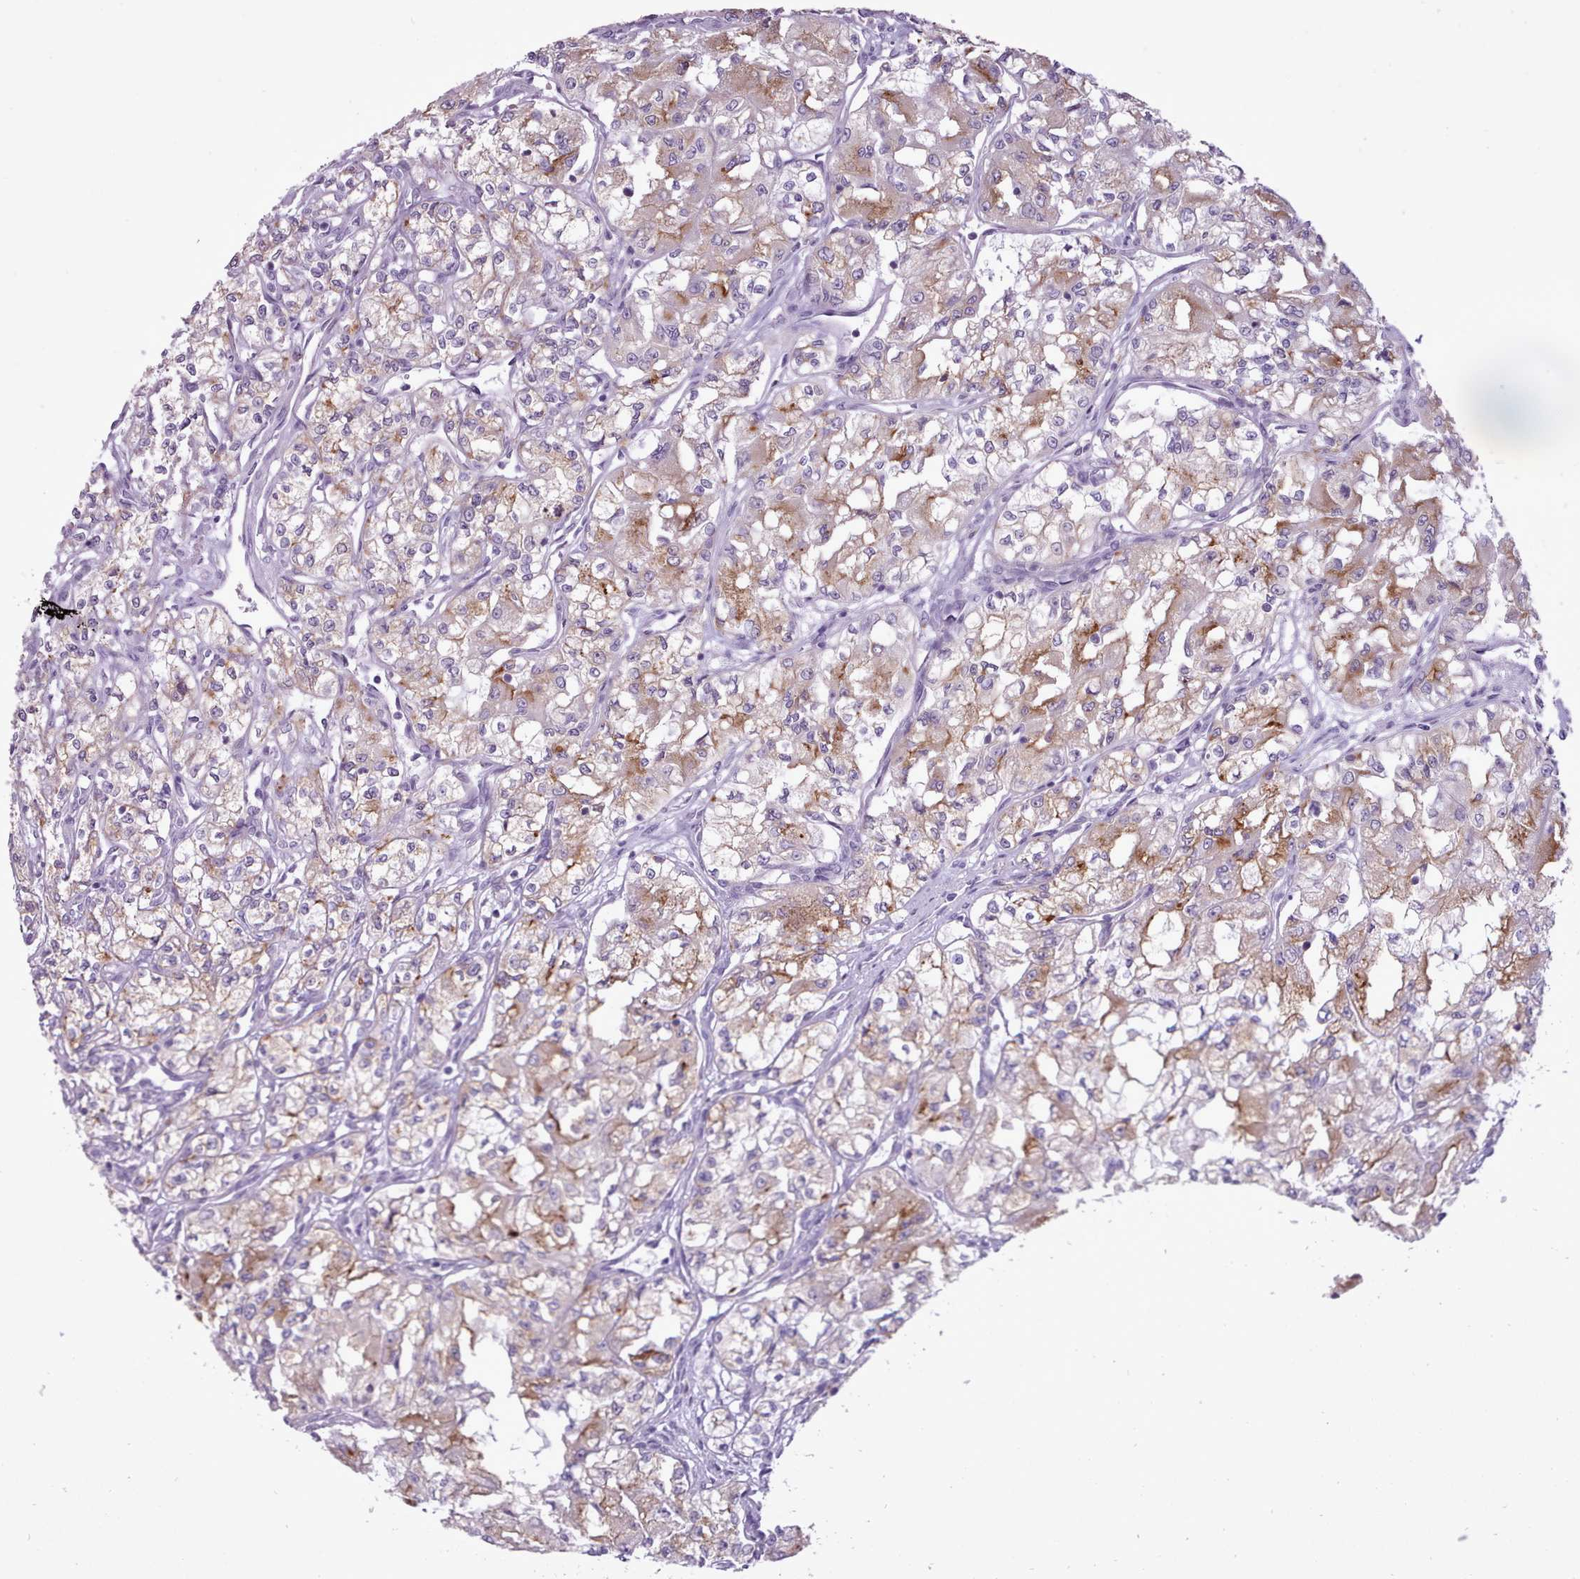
{"staining": {"intensity": "moderate", "quantity": ">75%", "location": "cytoplasmic/membranous"}, "tissue": "renal cancer", "cell_type": "Tumor cells", "image_type": "cancer", "snomed": [{"axis": "morphology", "description": "Adenocarcinoma, NOS"}, {"axis": "topography", "description": "Kidney"}], "caption": "A brown stain highlights moderate cytoplasmic/membranous expression of a protein in human renal cancer tumor cells. The protein of interest is stained brown, and the nuclei are stained in blue (DAB IHC with brightfield microscopy, high magnification).", "gene": "ATRAID", "patient": {"sex": "male", "age": 59}}